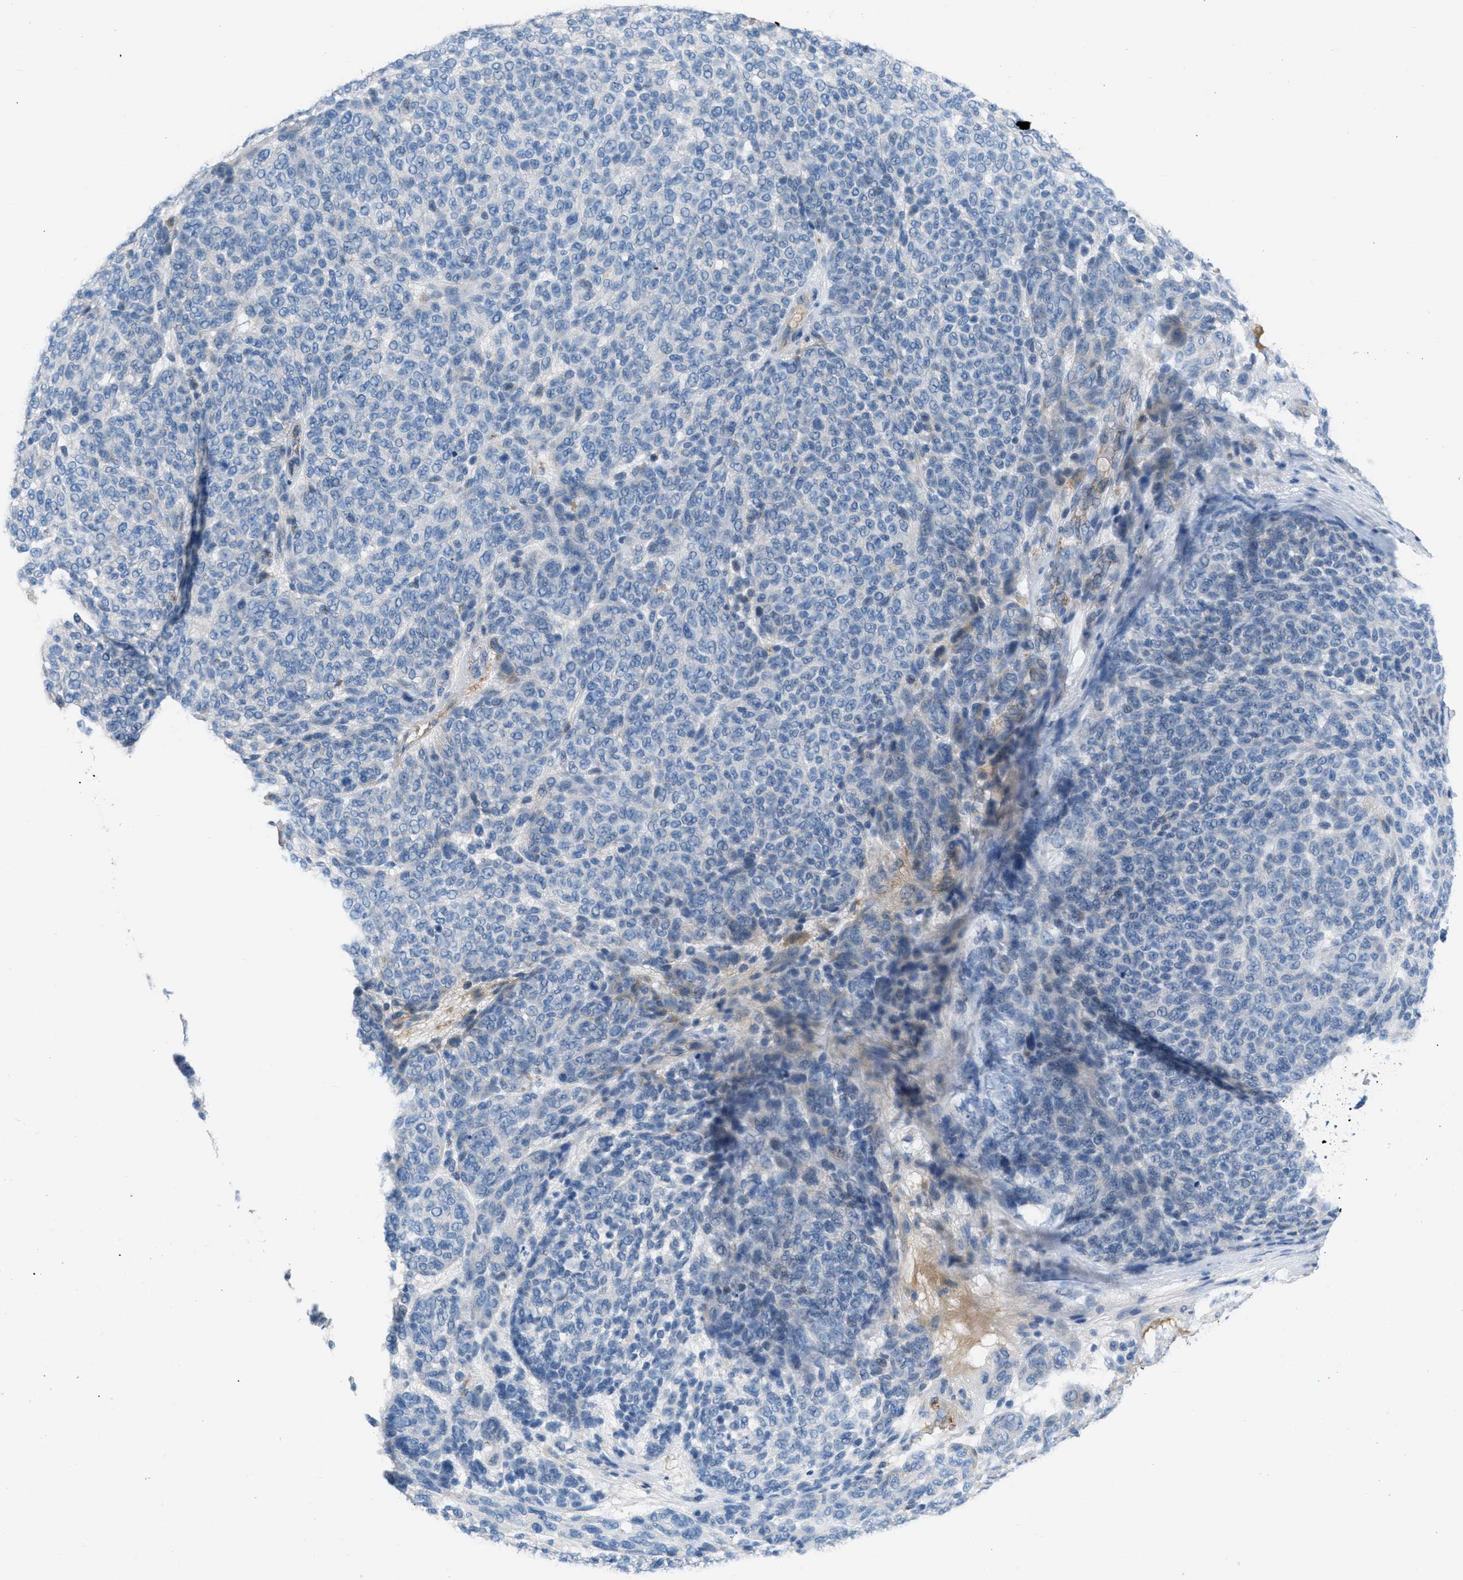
{"staining": {"intensity": "negative", "quantity": "none", "location": "none"}, "tissue": "melanoma", "cell_type": "Tumor cells", "image_type": "cancer", "snomed": [{"axis": "morphology", "description": "Malignant melanoma, NOS"}, {"axis": "topography", "description": "Skin"}], "caption": "Tumor cells show no significant protein expression in melanoma. (DAB IHC, high magnification).", "gene": "CRB3", "patient": {"sex": "male", "age": 59}}